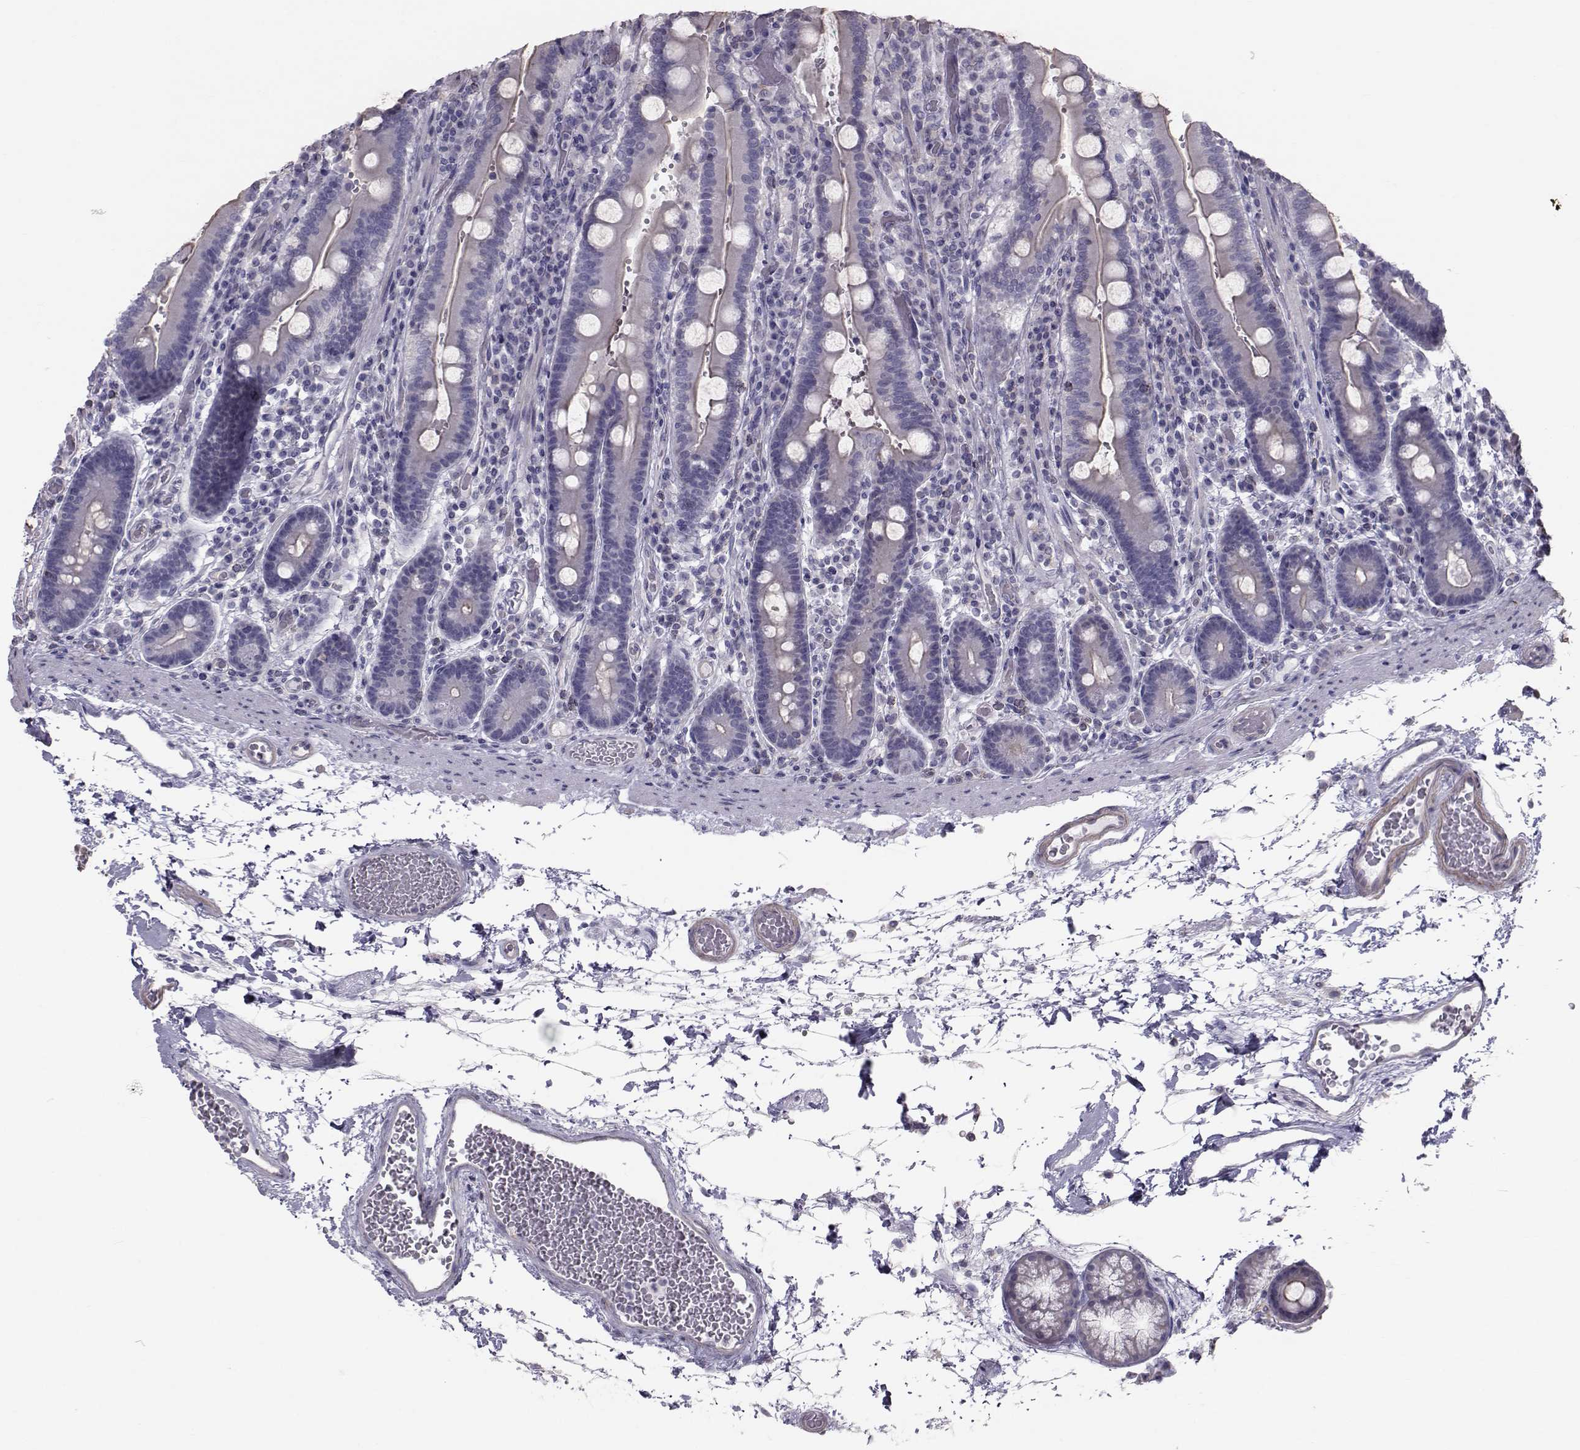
{"staining": {"intensity": "negative", "quantity": "none", "location": "none"}, "tissue": "duodenum", "cell_type": "Glandular cells", "image_type": "normal", "snomed": [{"axis": "morphology", "description": "Normal tissue, NOS"}, {"axis": "topography", "description": "Duodenum"}], "caption": "IHC of benign human duodenum displays no positivity in glandular cells.", "gene": "GARIN3", "patient": {"sex": "female", "age": 62}}